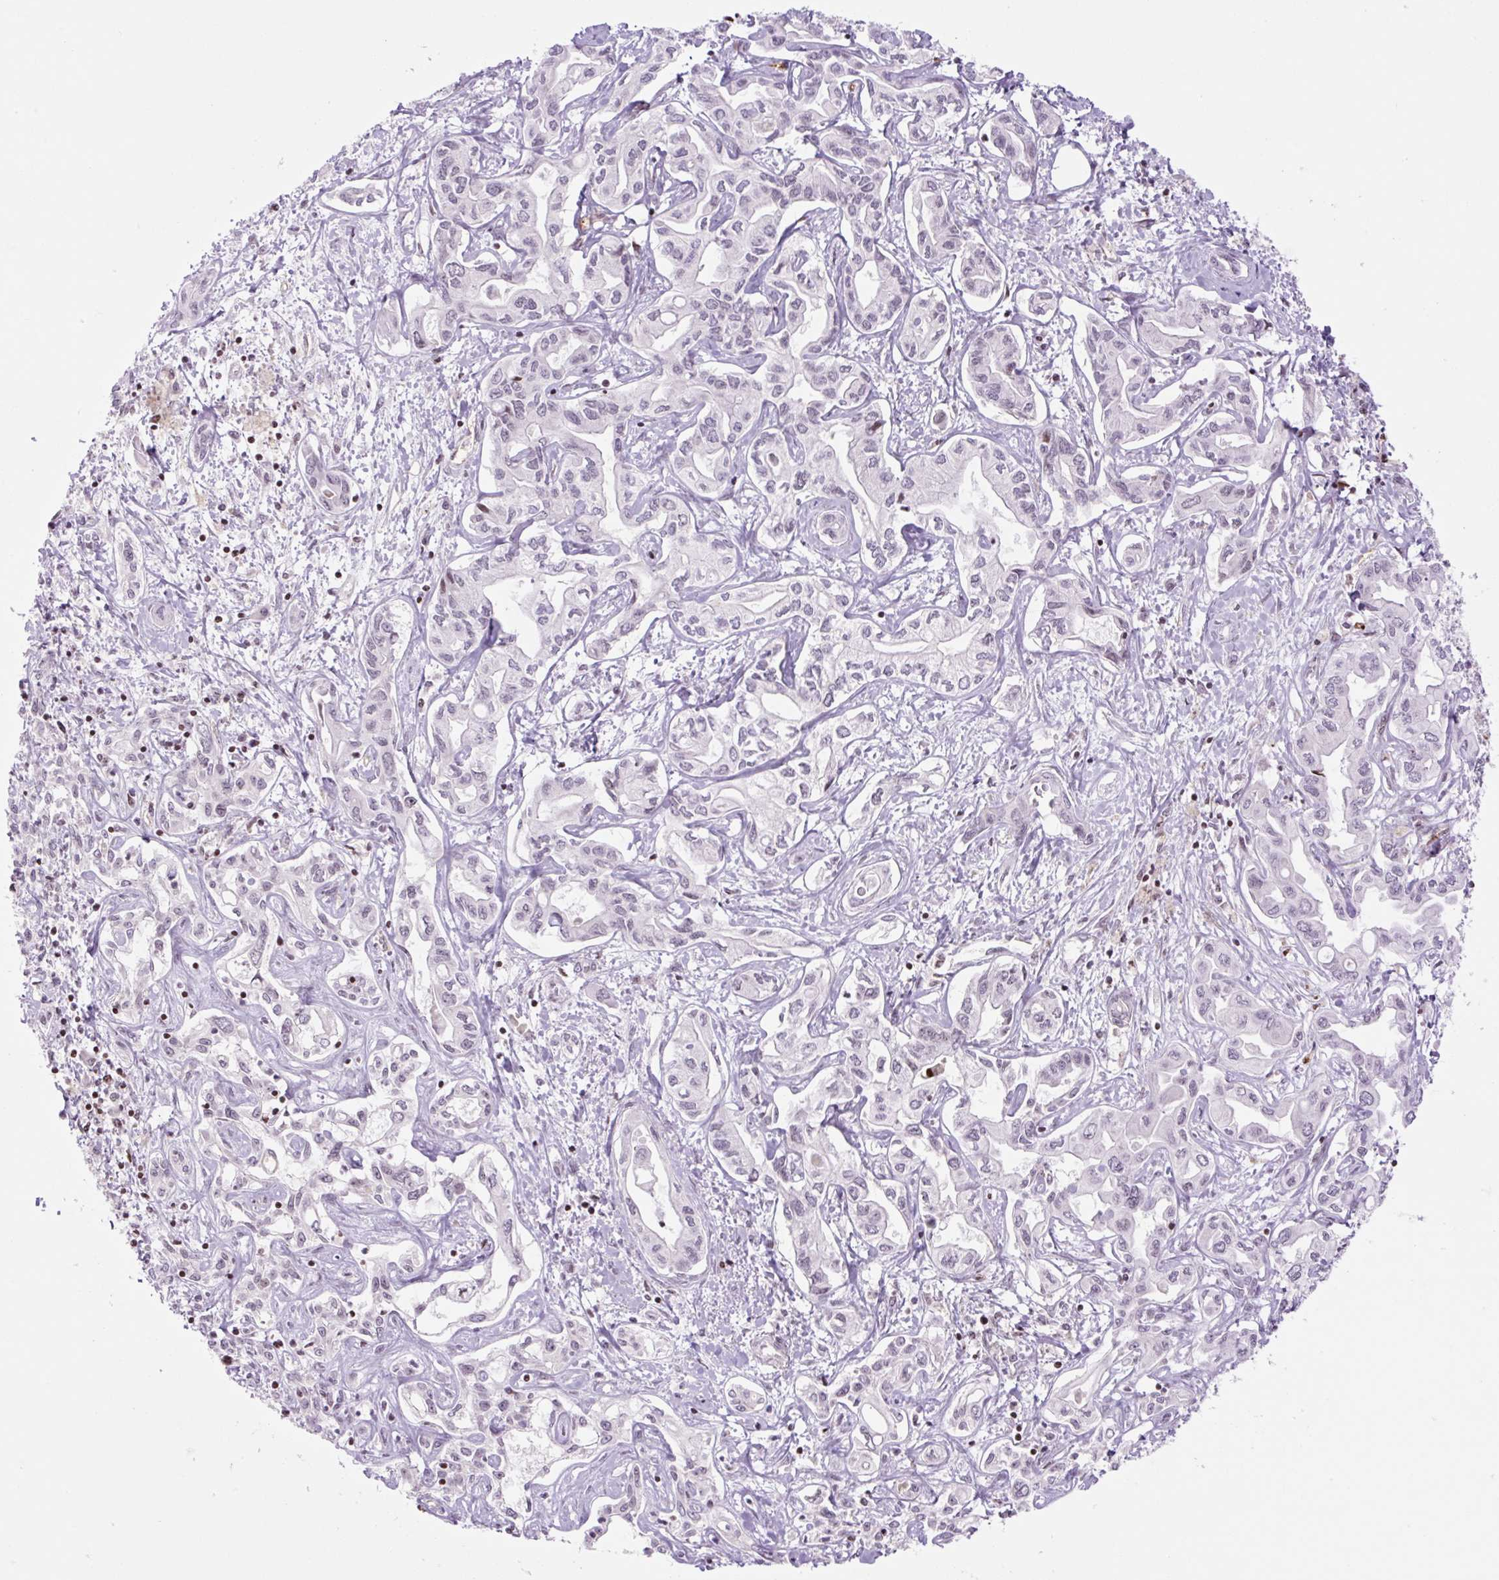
{"staining": {"intensity": "negative", "quantity": "none", "location": "none"}, "tissue": "liver cancer", "cell_type": "Tumor cells", "image_type": "cancer", "snomed": [{"axis": "morphology", "description": "Cholangiocarcinoma"}, {"axis": "topography", "description": "Liver"}], "caption": "Immunohistochemical staining of human liver cancer shows no significant staining in tumor cells. (IHC, brightfield microscopy, high magnification).", "gene": "ZNF417", "patient": {"sex": "female", "age": 64}}